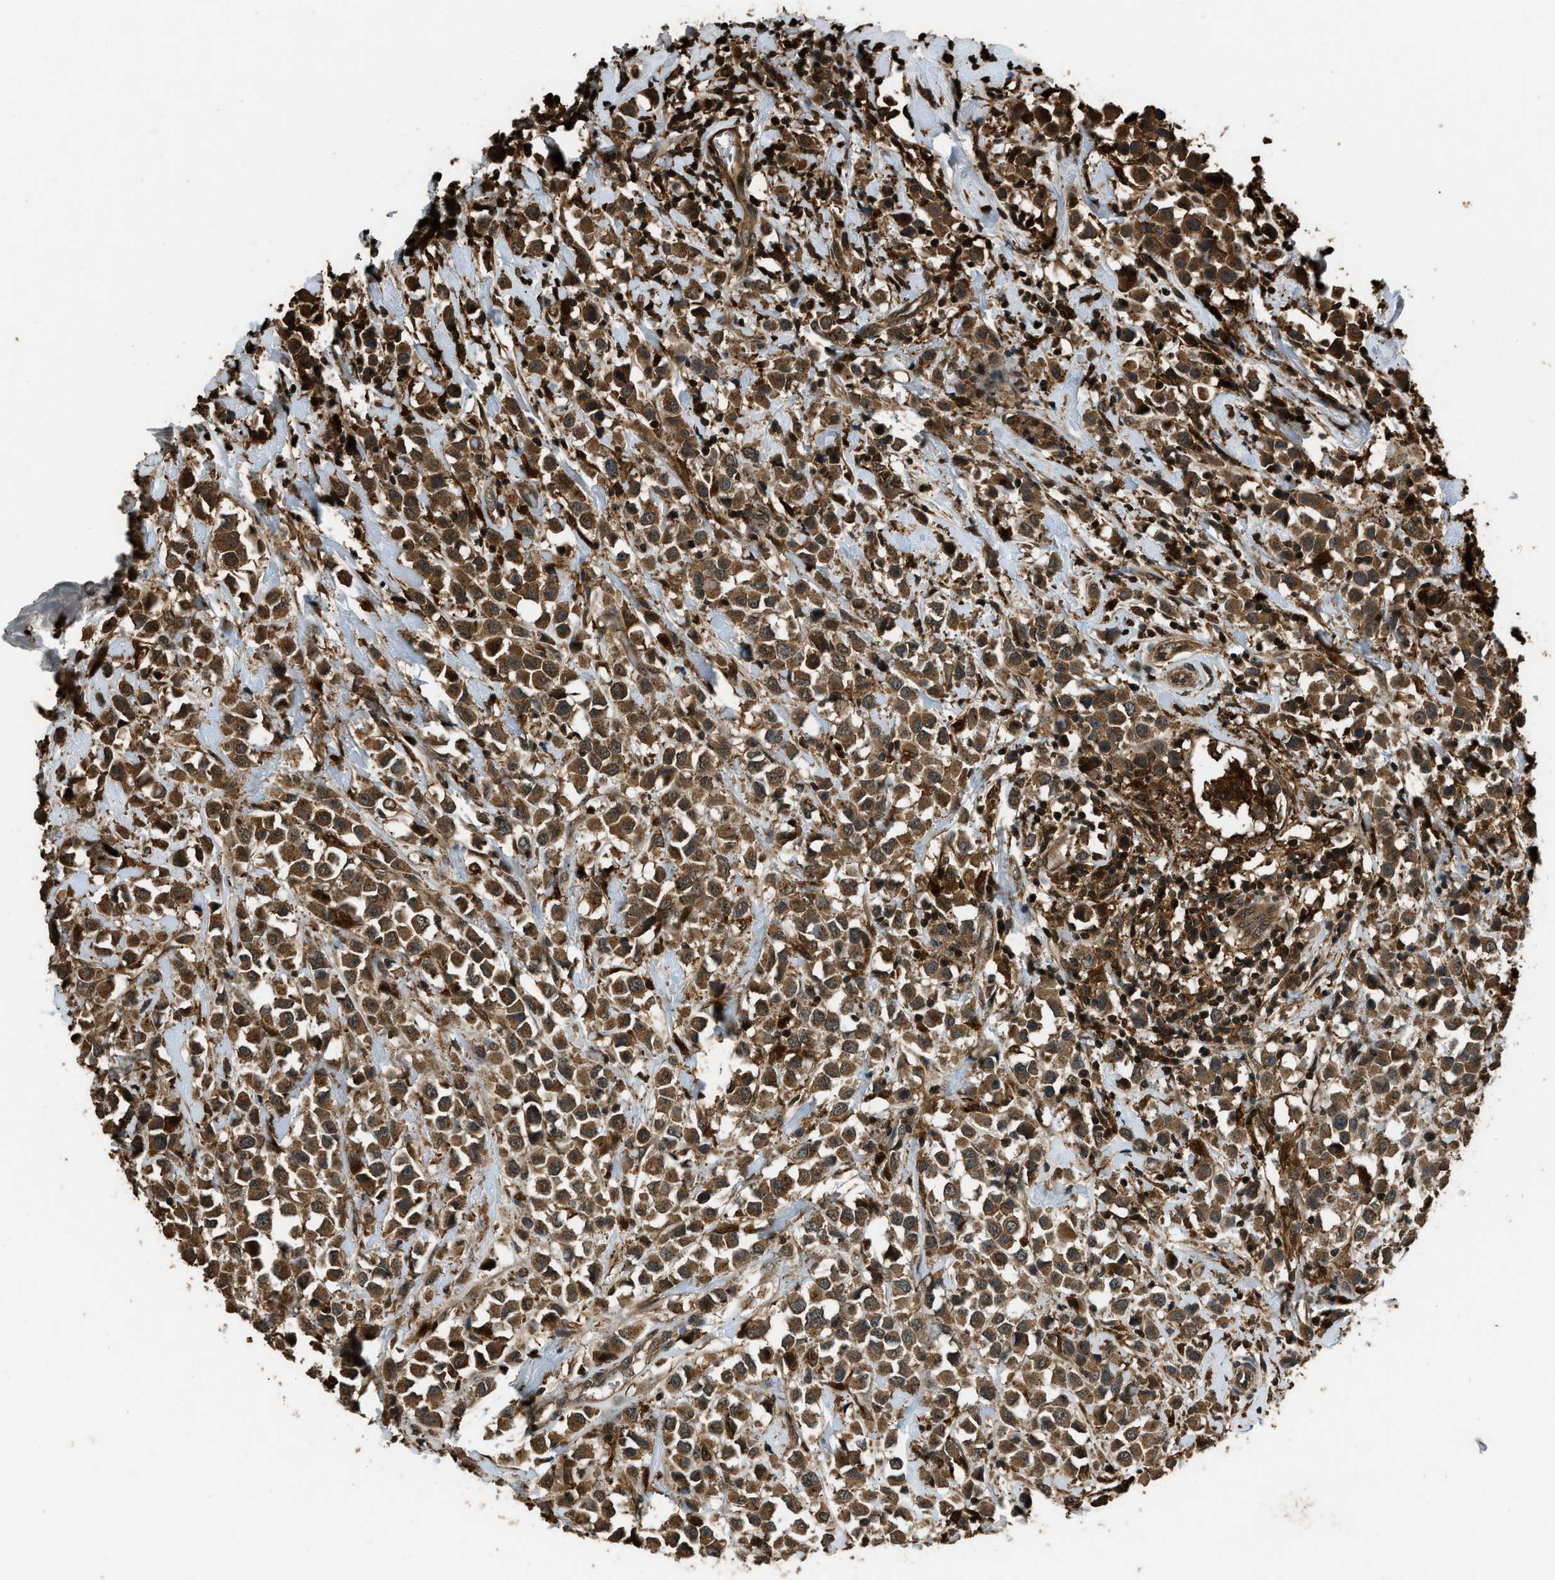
{"staining": {"intensity": "moderate", "quantity": ">75%", "location": "cytoplasmic/membranous"}, "tissue": "breast cancer", "cell_type": "Tumor cells", "image_type": "cancer", "snomed": [{"axis": "morphology", "description": "Duct carcinoma"}, {"axis": "topography", "description": "Breast"}], "caption": "This is a photomicrograph of immunohistochemistry (IHC) staining of breast cancer (infiltrating ductal carcinoma), which shows moderate expression in the cytoplasmic/membranous of tumor cells.", "gene": "RAP2A", "patient": {"sex": "female", "age": 61}}